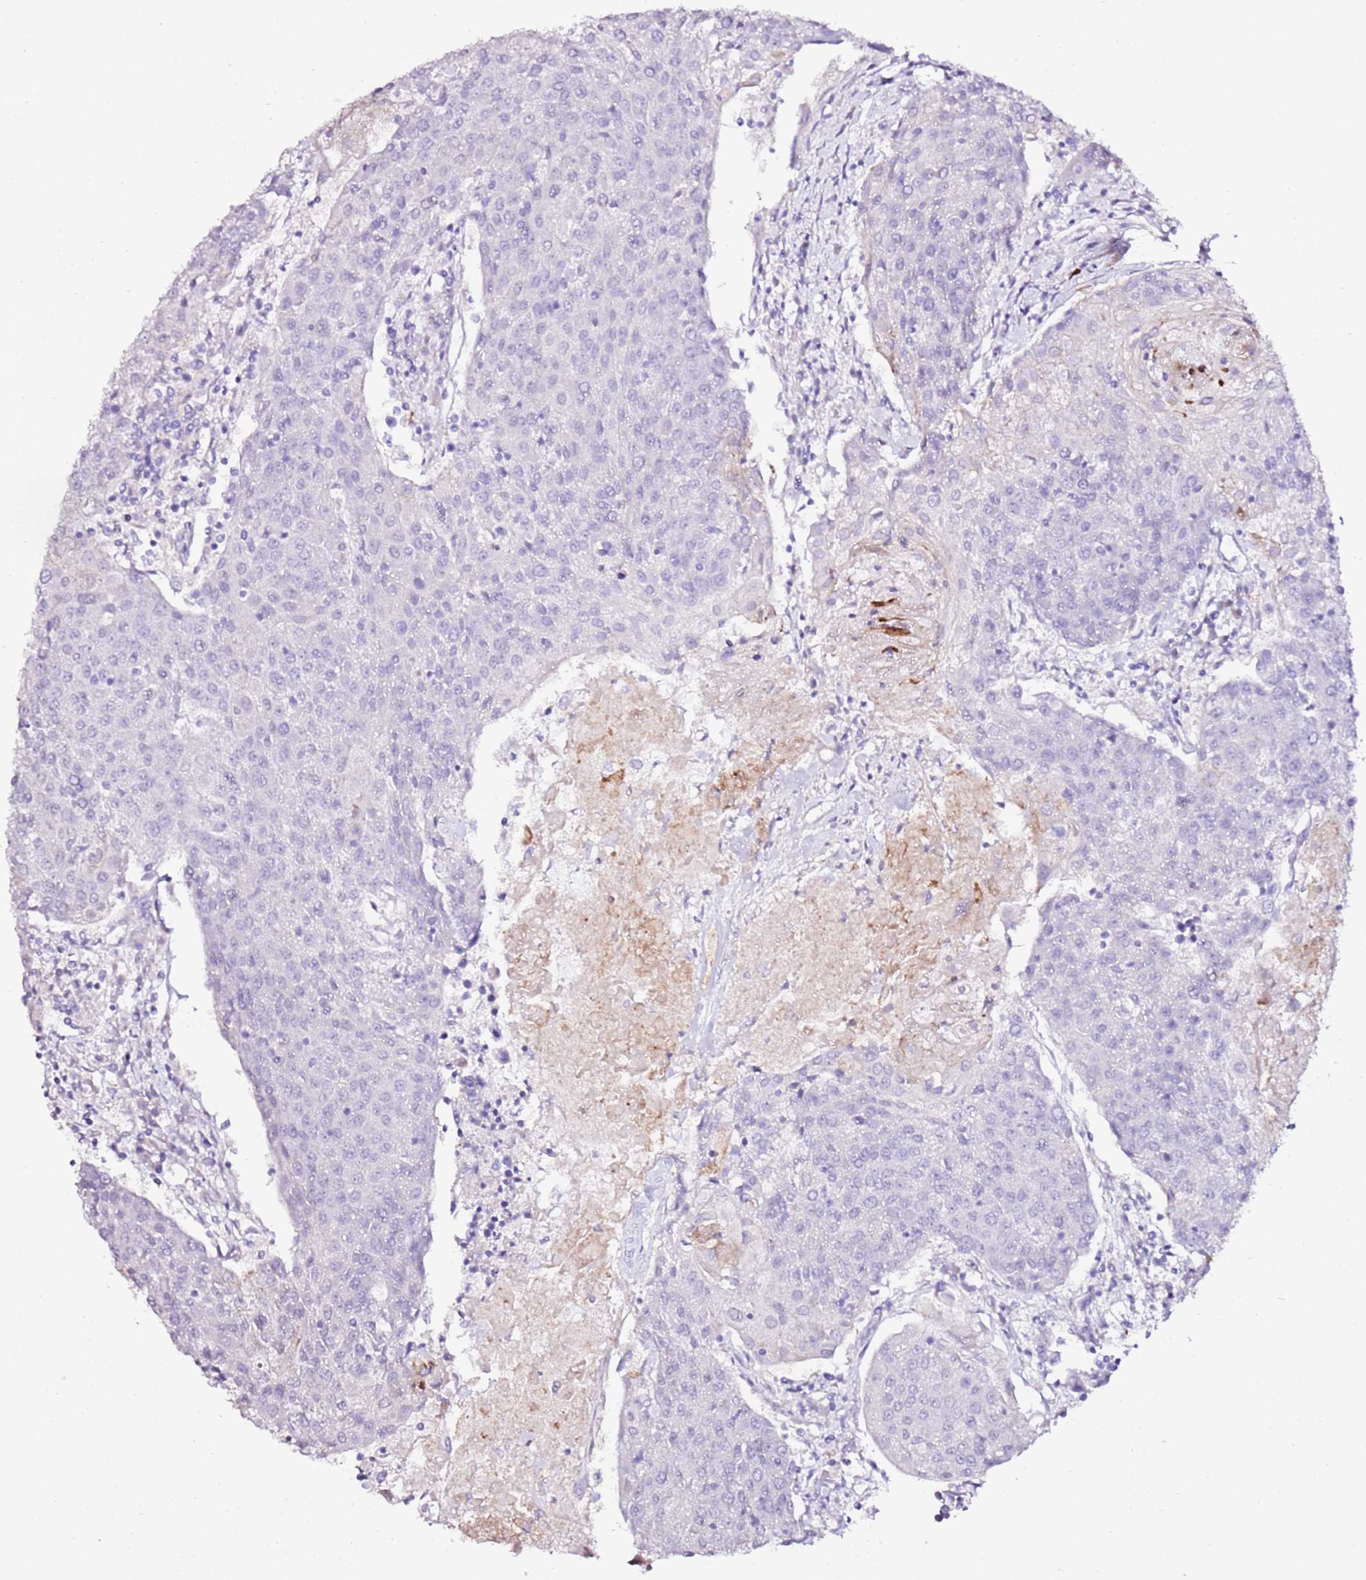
{"staining": {"intensity": "negative", "quantity": "none", "location": "none"}, "tissue": "urothelial cancer", "cell_type": "Tumor cells", "image_type": "cancer", "snomed": [{"axis": "morphology", "description": "Urothelial carcinoma, High grade"}, {"axis": "topography", "description": "Urinary bladder"}], "caption": "A micrograph of urothelial cancer stained for a protein shows no brown staining in tumor cells.", "gene": "ART5", "patient": {"sex": "female", "age": 85}}